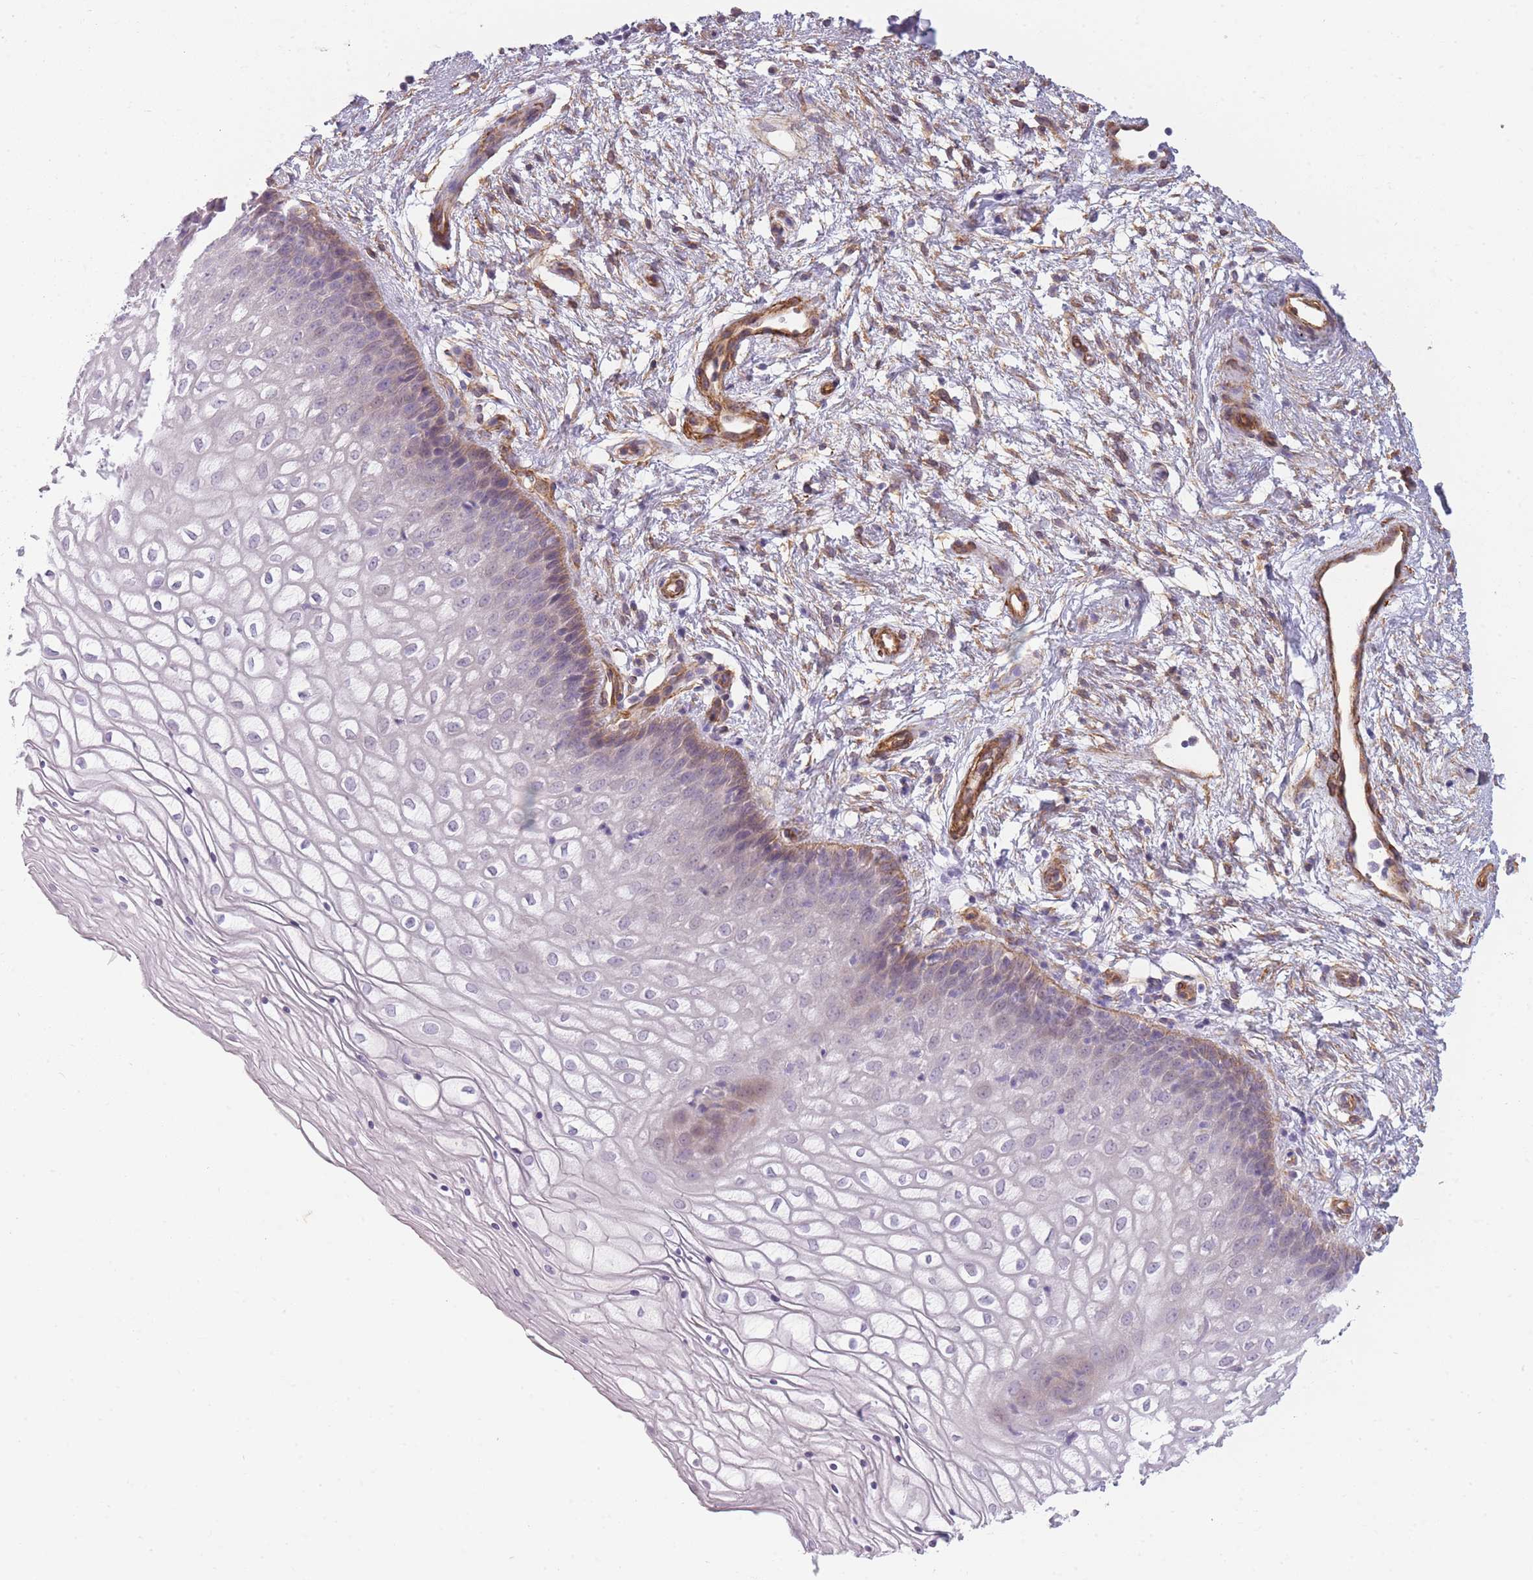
{"staining": {"intensity": "moderate", "quantity": "<25%", "location": "cytoplasmic/membranous"}, "tissue": "vagina", "cell_type": "Squamous epithelial cells", "image_type": "normal", "snomed": [{"axis": "morphology", "description": "Normal tissue, NOS"}, {"axis": "topography", "description": "Vagina"}], "caption": "Brown immunohistochemical staining in unremarkable vagina displays moderate cytoplasmic/membranous positivity in approximately <25% of squamous epithelial cells. The protein of interest is shown in brown color, while the nuclei are stained blue.", "gene": "OR6B2", "patient": {"sex": "female", "age": 34}}